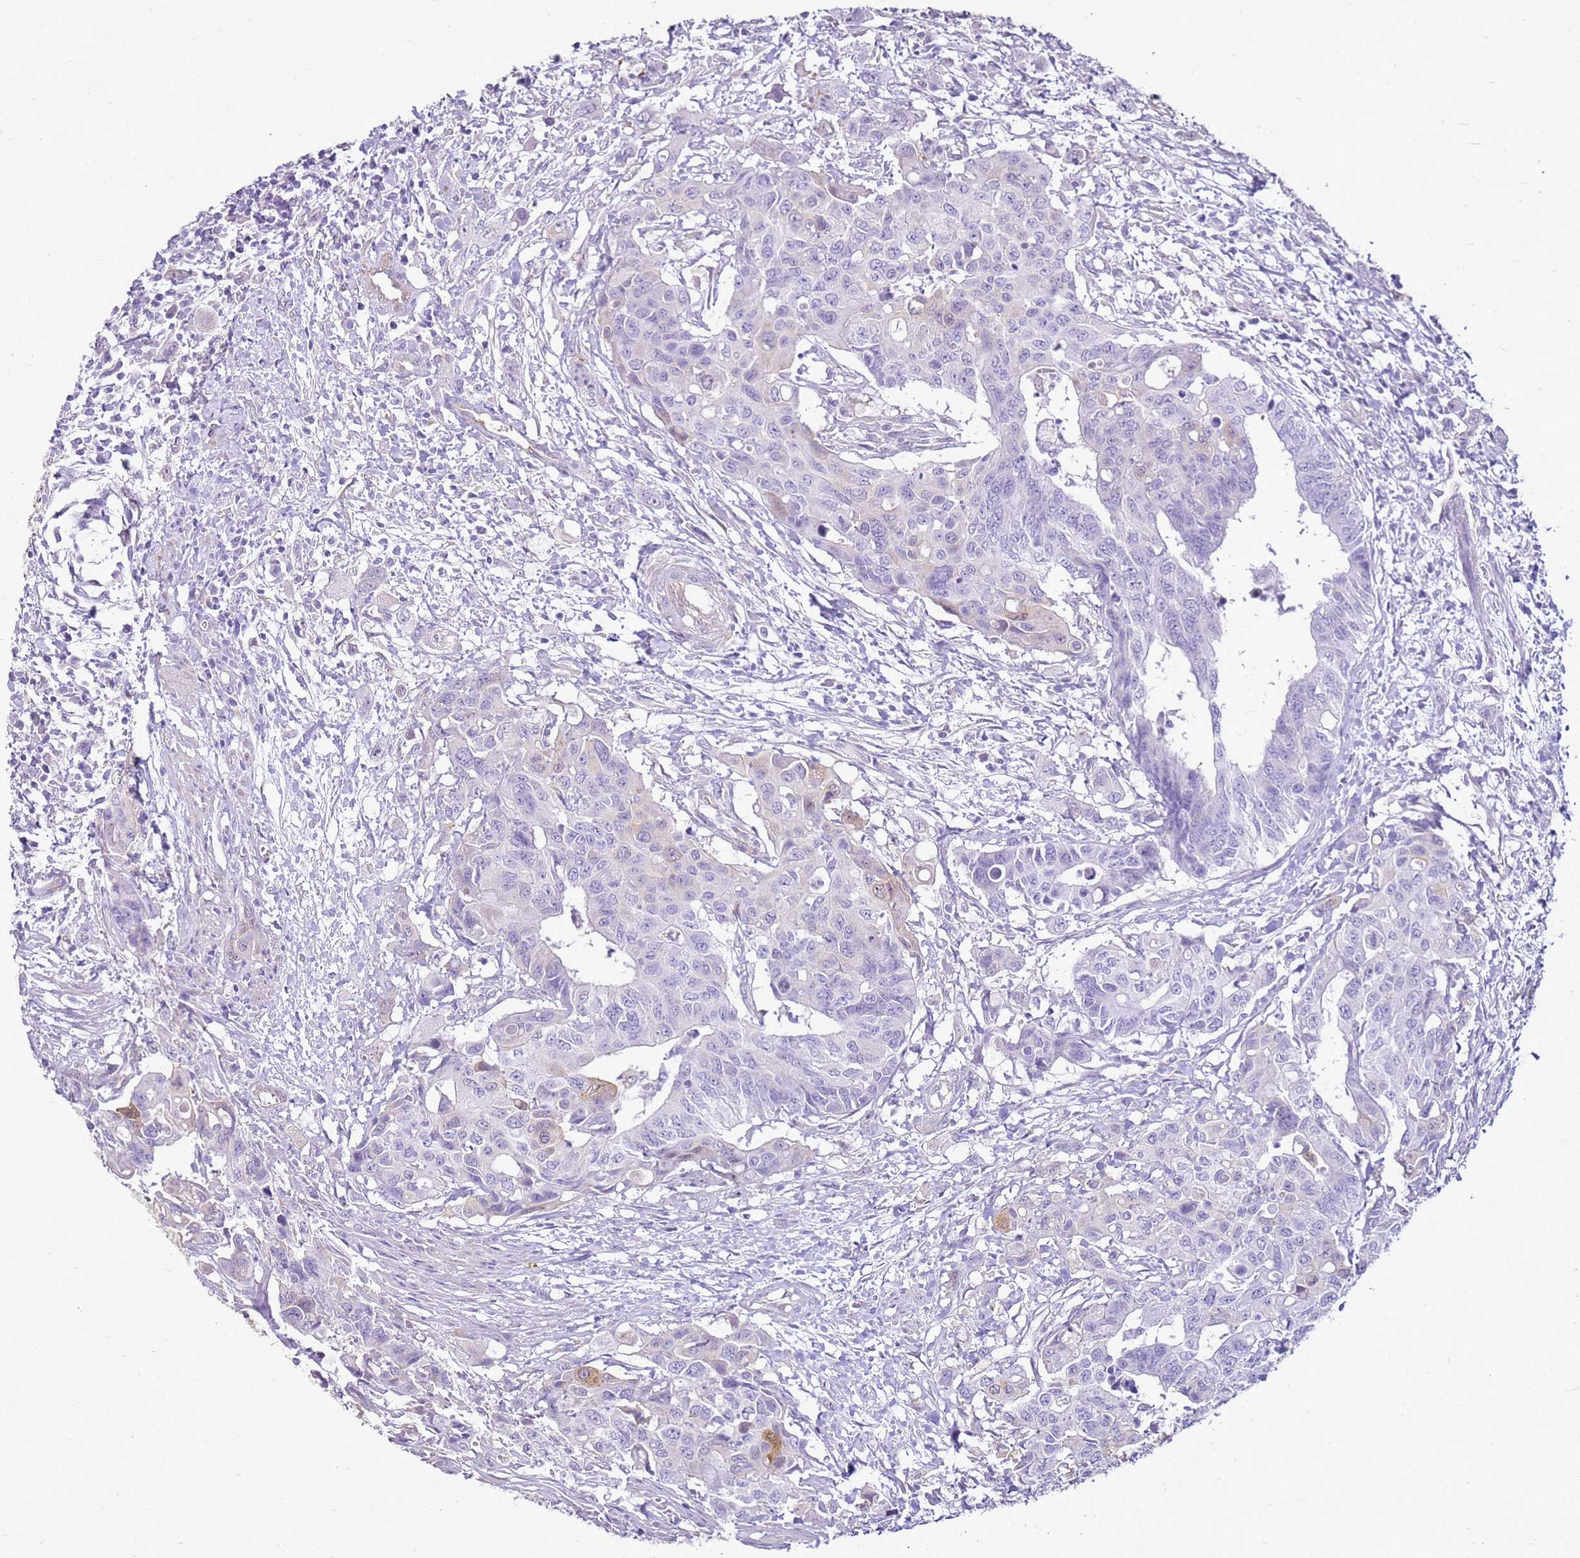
{"staining": {"intensity": "moderate", "quantity": "<25%", "location": "cytoplasmic/membranous"}, "tissue": "colorectal cancer", "cell_type": "Tumor cells", "image_type": "cancer", "snomed": [{"axis": "morphology", "description": "Adenocarcinoma, NOS"}, {"axis": "topography", "description": "Colon"}], "caption": "A low amount of moderate cytoplasmic/membranous positivity is present in approximately <25% of tumor cells in colorectal adenocarcinoma tissue.", "gene": "HSPB1", "patient": {"sex": "male", "age": 77}}